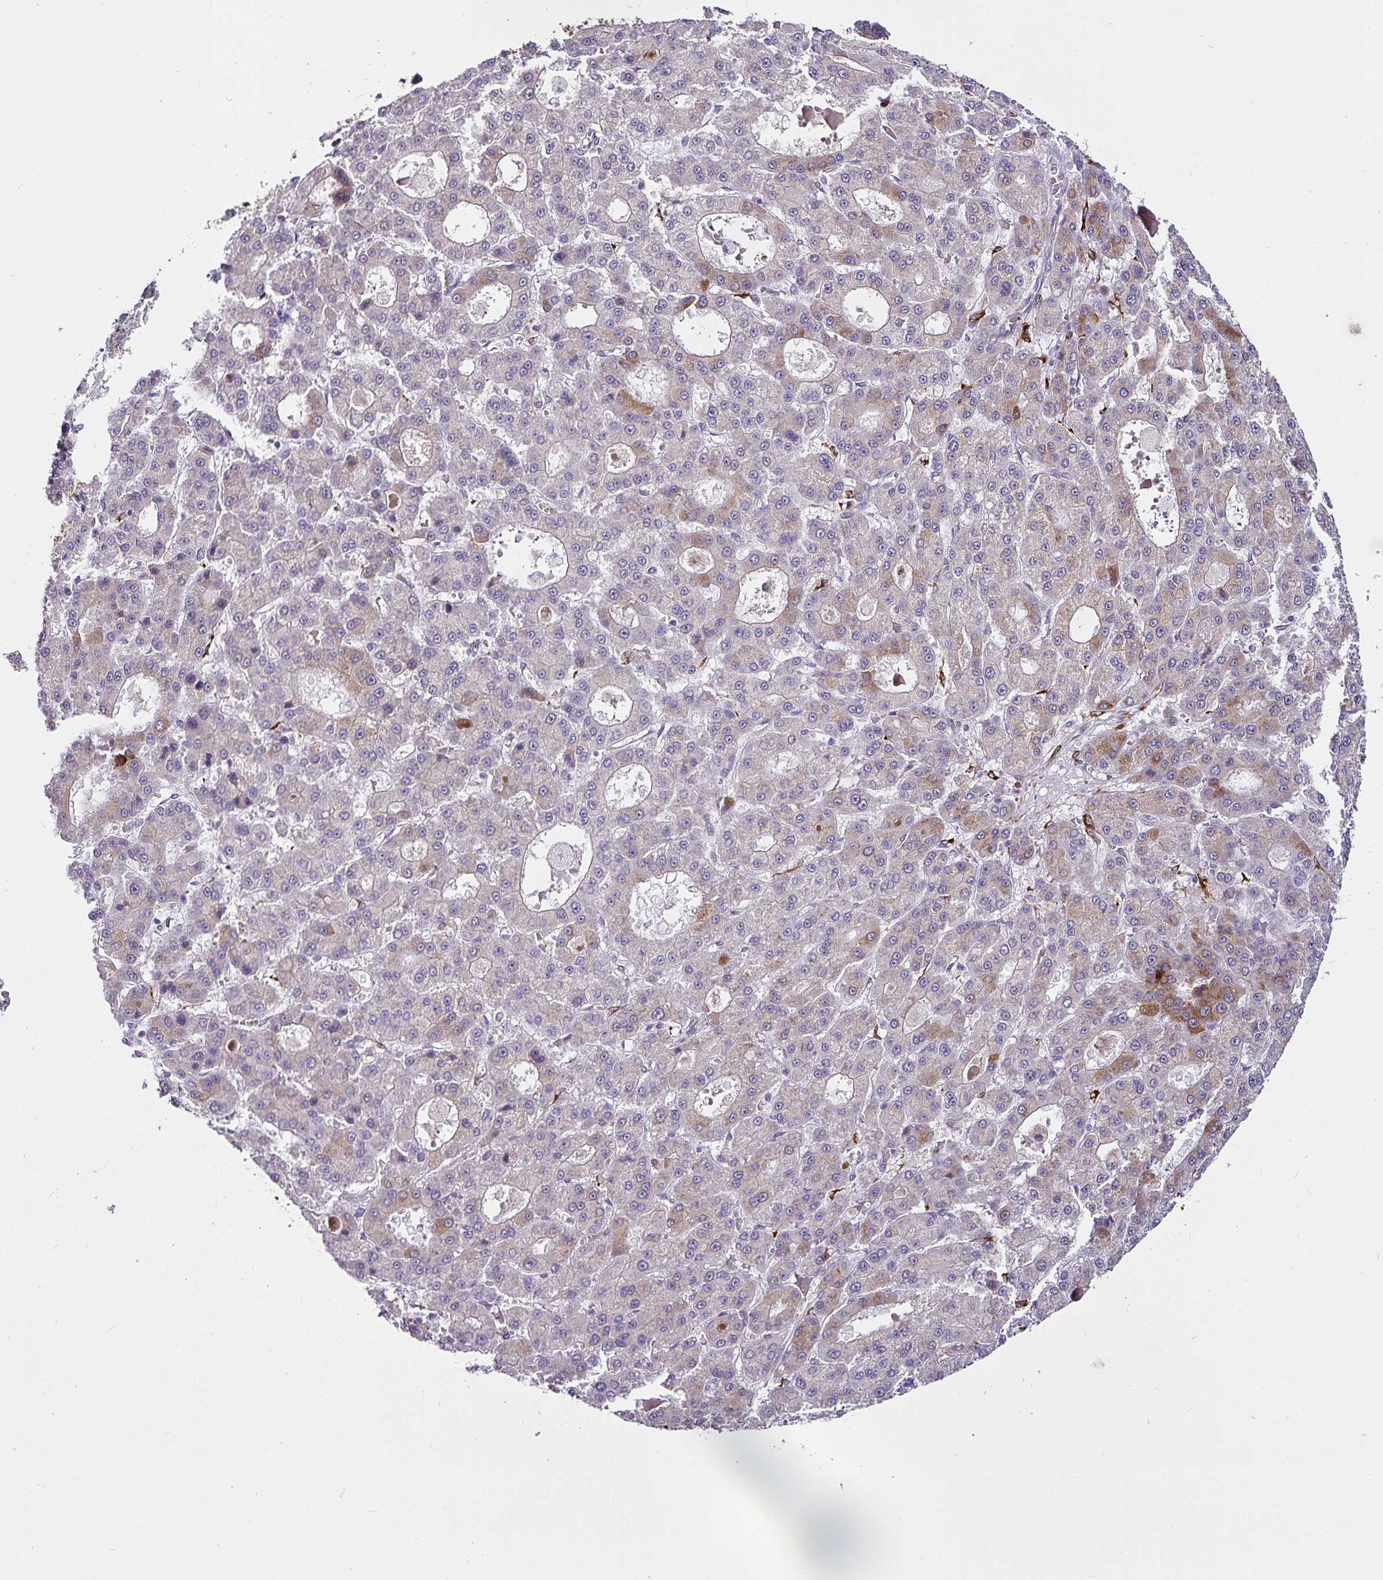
{"staining": {"intensity": "moderate", "quantity": "<25%", "location": "cytoplasmic/membranous"}, "tissue": "liver cancer", "cell_type": "Tumor cells", "image_type": "cancer", "snomed": [{"axis": "morphology", "description": "Carcinoma, Hepatocellular, NOS"}, {"axis": "topography", "description": "Liver"}], "caption": "The micrograph exhibits a brown stain indicating the presence of a protein in the cytoplasmic/membranous of tumor cells in hepatocellular carcinoma (liver). The staining was performed using DAB (3,3'-diaminobenzidine) to visualize the protein expression in brown, while the nuclei were stained in blue with hematoxylin (Magnification: 20x).", "gene": "P4HA2", "patient": {"sex": "male", "age": 70}}